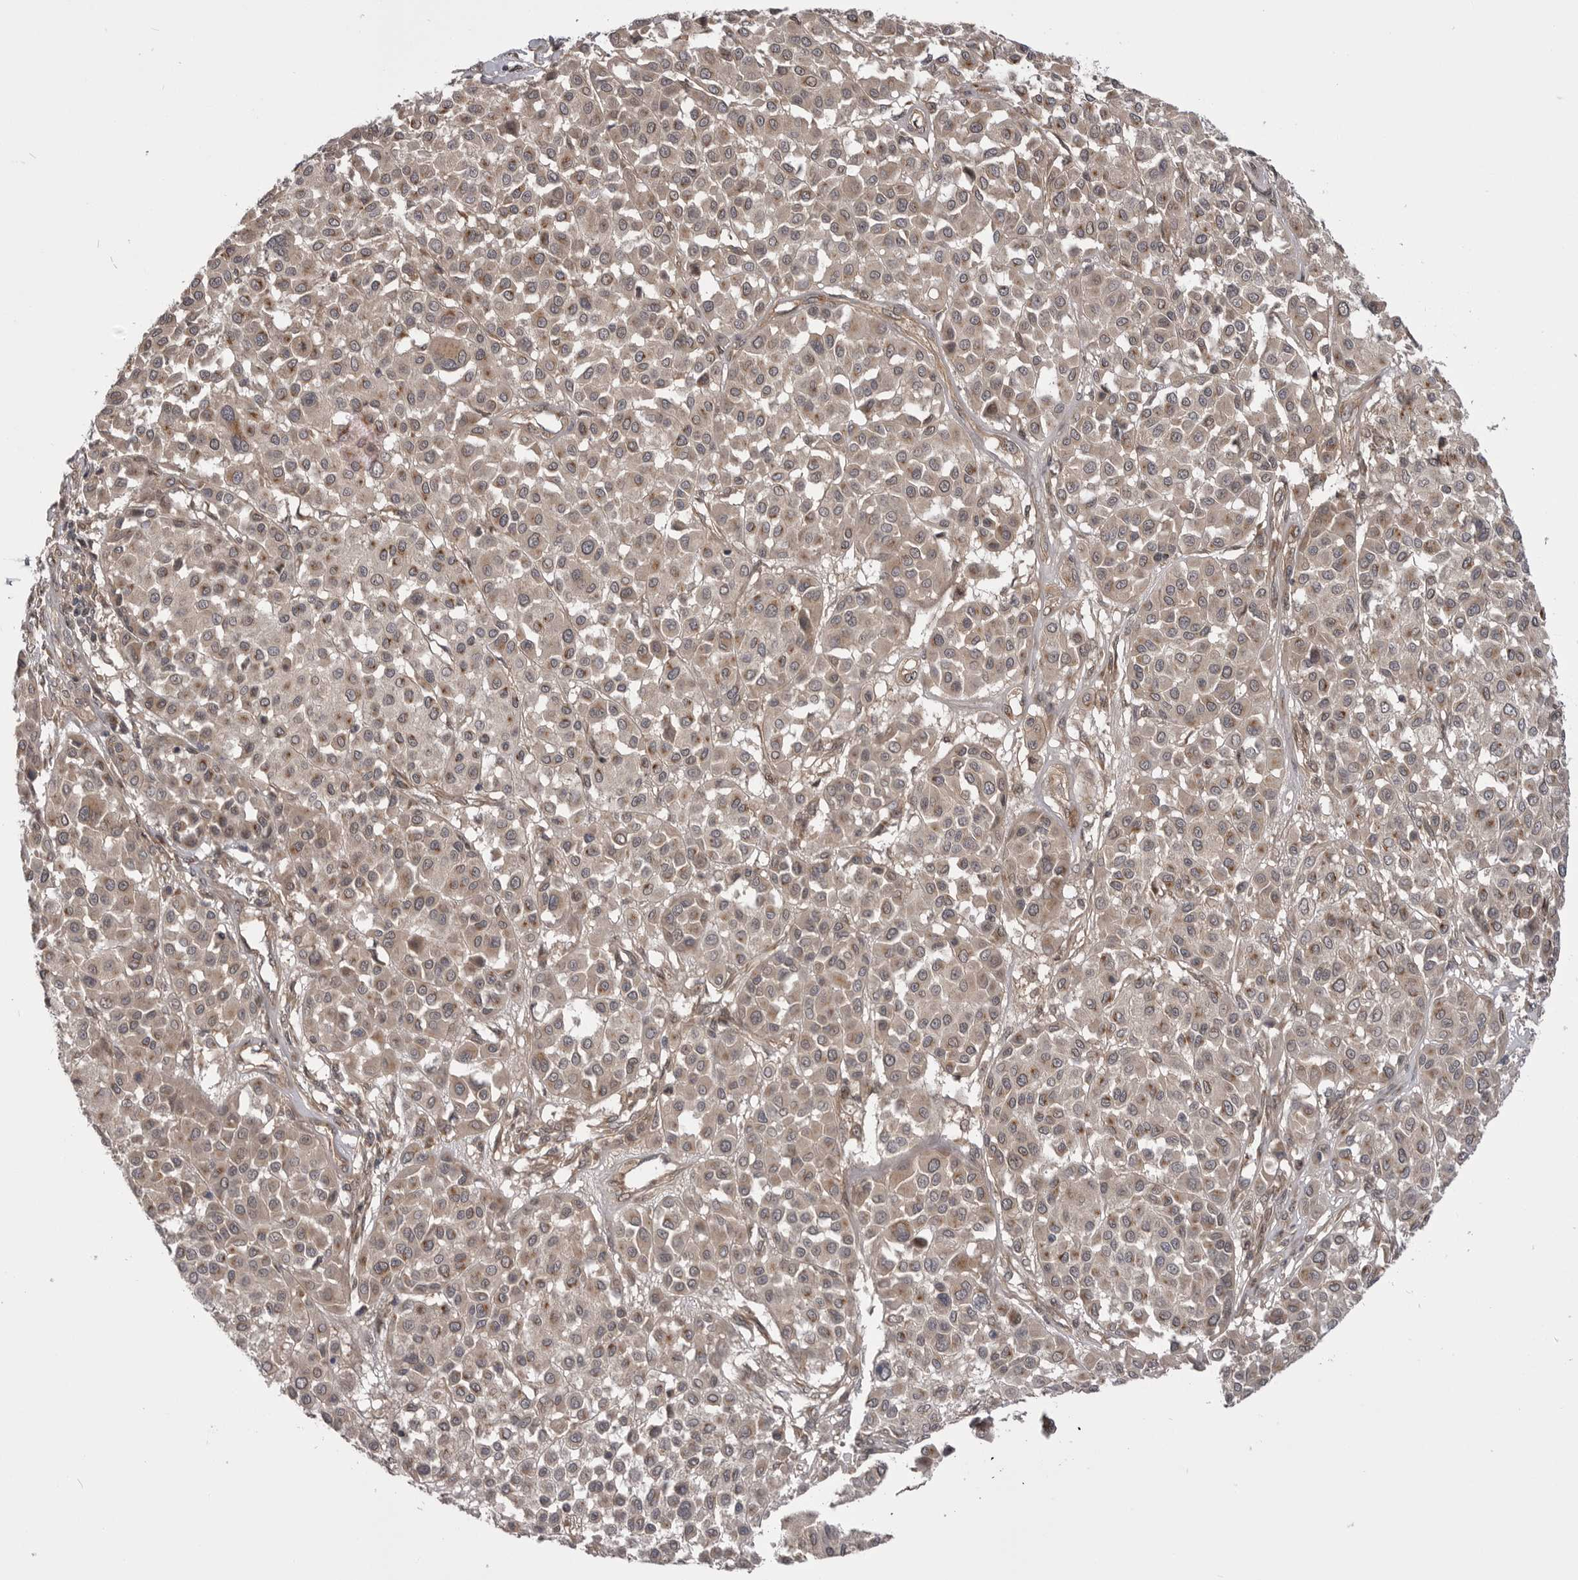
{"staining": {"intensity": "weak", "quantity": "25%-75%", "location": "cytoplasmic/membranous"}, "tissue": "melanoma", "cell_type": "Tumor cells", "image_type": "cancer", "snomed": [{"axis": "morphology", "description": "Malignant melanoma, Metastatic site"}, {"axis": "topography", "description": "Soft tissue"}], "caption": "This micrograph demonstrates immunohistochemistry staining of melanoma, with low weak cytoplasmic/membranous expression in about 25%-75% of tumor cells.", "gene": "PDCL", "patient": {"sex": "male", "age": 41}}